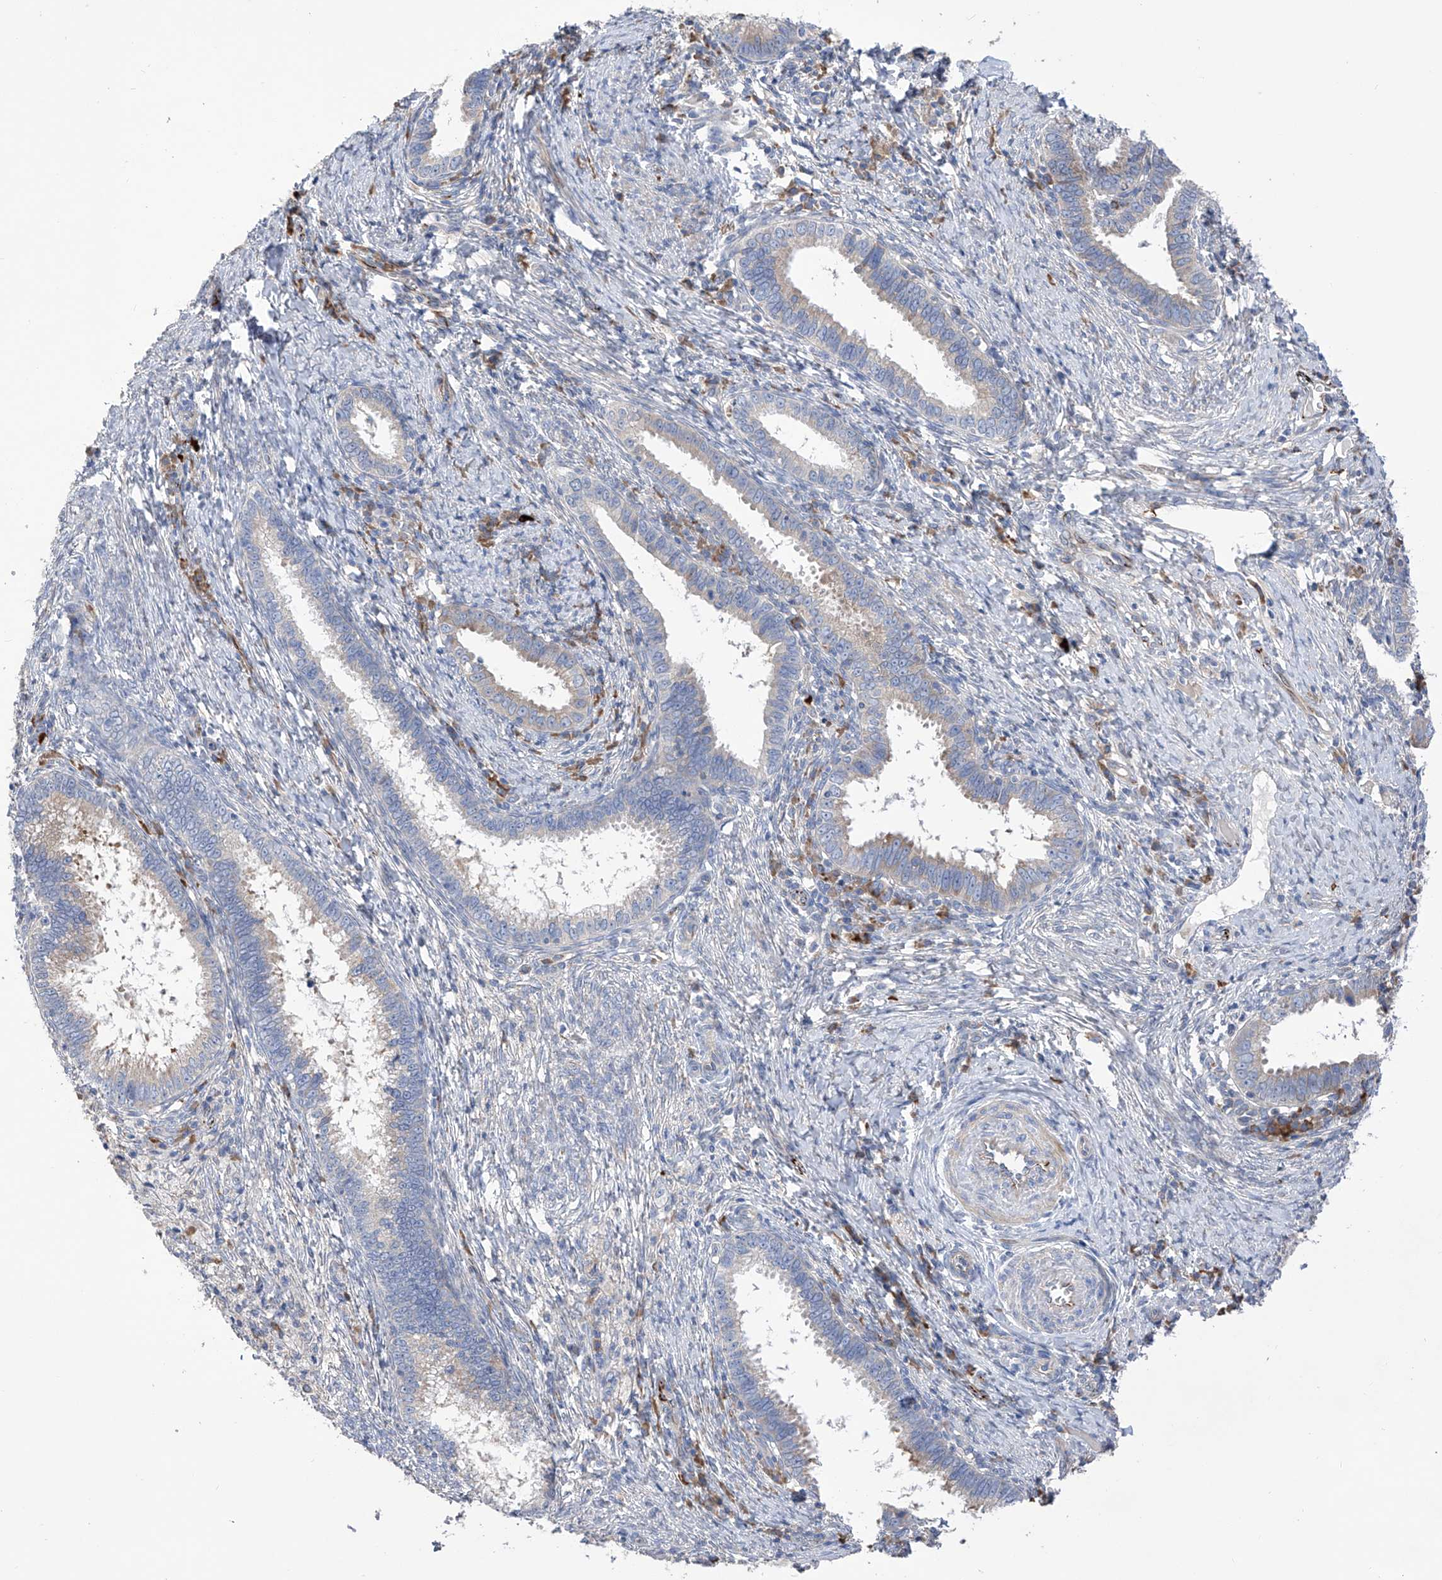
{"staining": {"intensity": "negative", "quantity": "none", "location": "none"}, "tissue": "cervical cancer", "cell_type": "Tumor cells", "image_type": "cancer", "snomed": [{"axis": "morphology", "description": "Adenocarcinoma, NOS"}, {"axis": "topography", "description": "Cervix"}], "caption": "Immunohistochemical staining of adenocarcinoma (cervical) shows no significant positivity in tumor cells.", "gene": "NFATC4", "patient": {"sex": "female", "age": 36}}